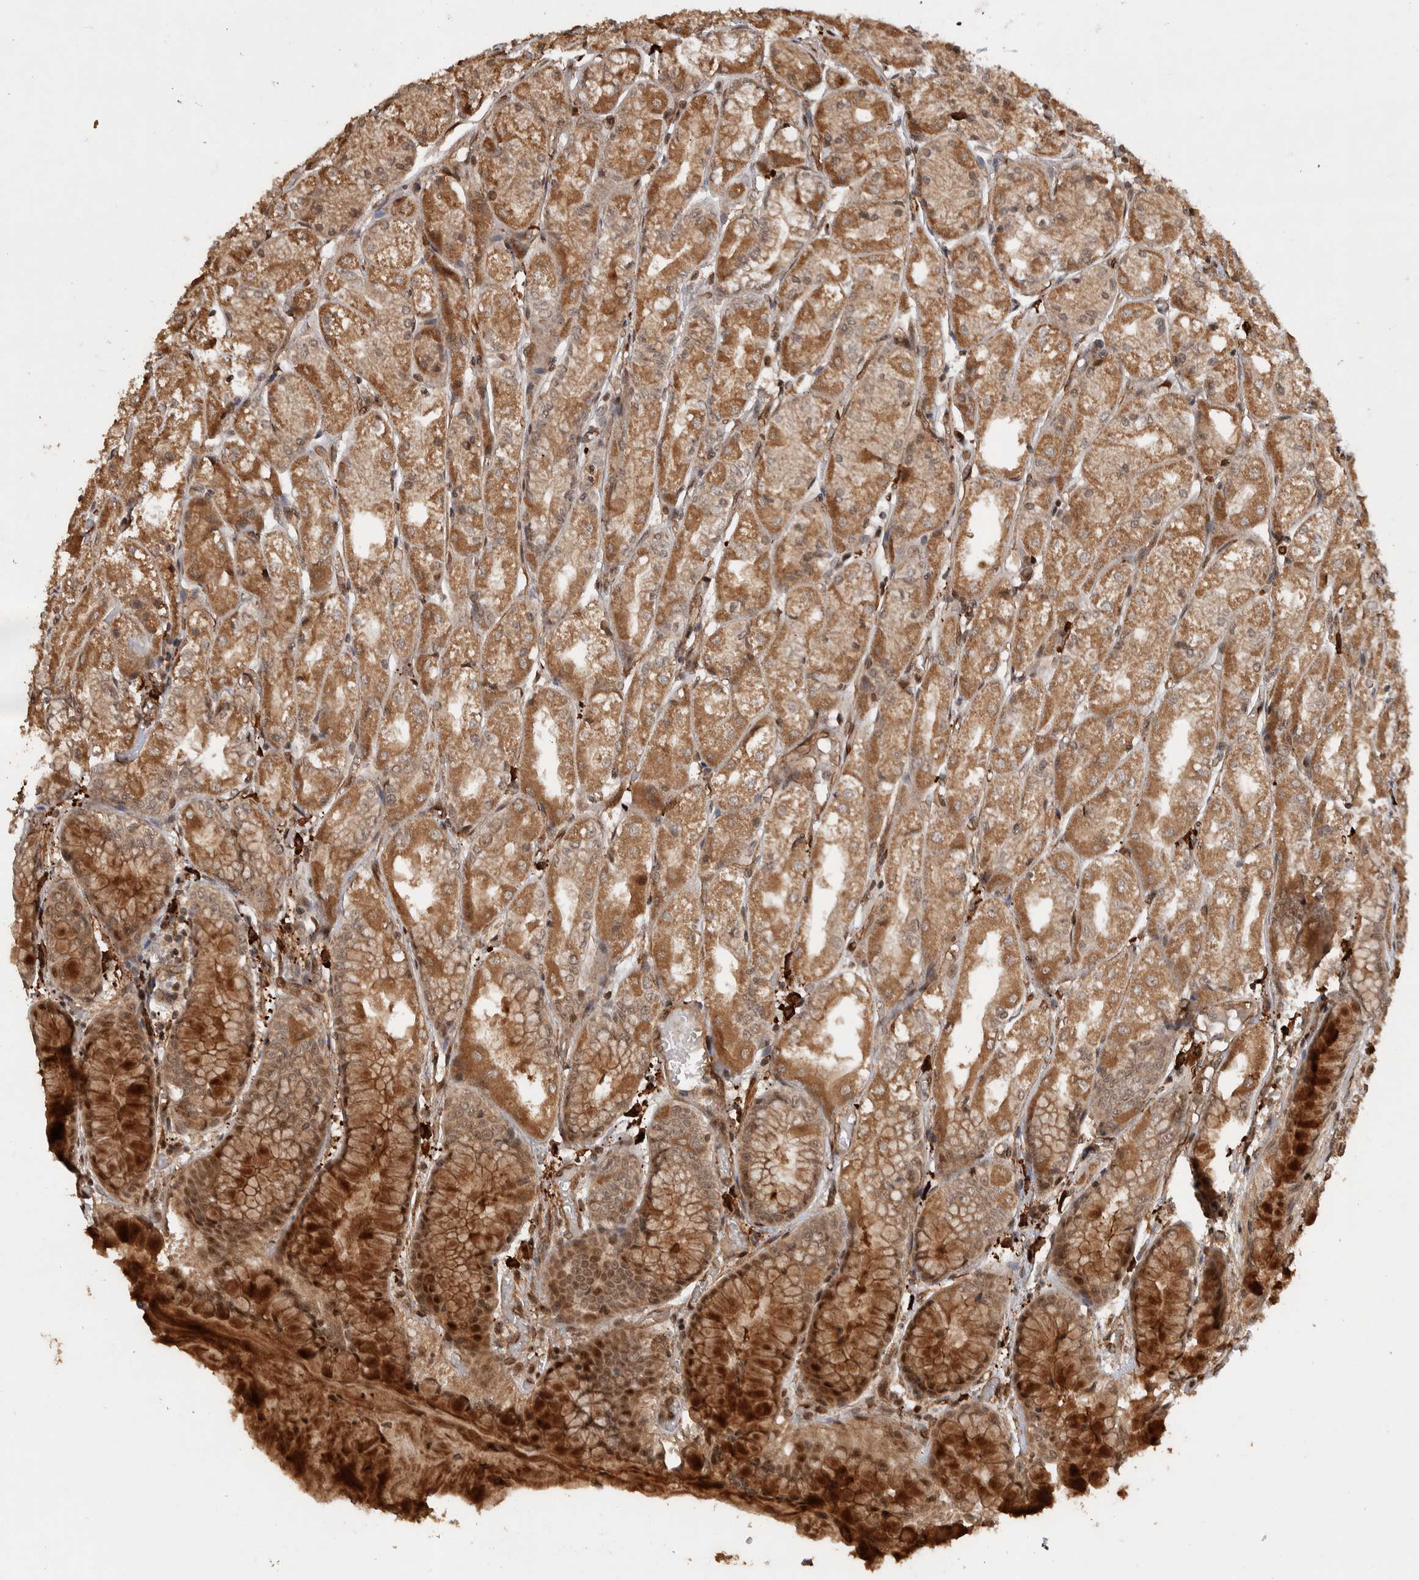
{"staining": {"intensity": "moderate", "quantity": ">75%", "location": "cytoplasmic/membranous,nuclear"}, "tissue": "stomach", "cell_type": "Glandular cells", "image_type": "normal", "snomed": [{"axis": "morphology", "description": "Normal tissue, NOS"}, {"axis": "topography", "description": "Stomach, upper"}], "caption": "The image reveals staining of normal stomach, revealing moderate cytoplasmic/membranous,nuclear protein staining (brown color) within glandular cells. The staining was performed using DAB to visualize the protein expression in brown, while the nuclei were stained in blue with hematoxylin (Magnification: 20x).", "gene": "TOR1B", "patient": {"sex": "male", "age": 72}}